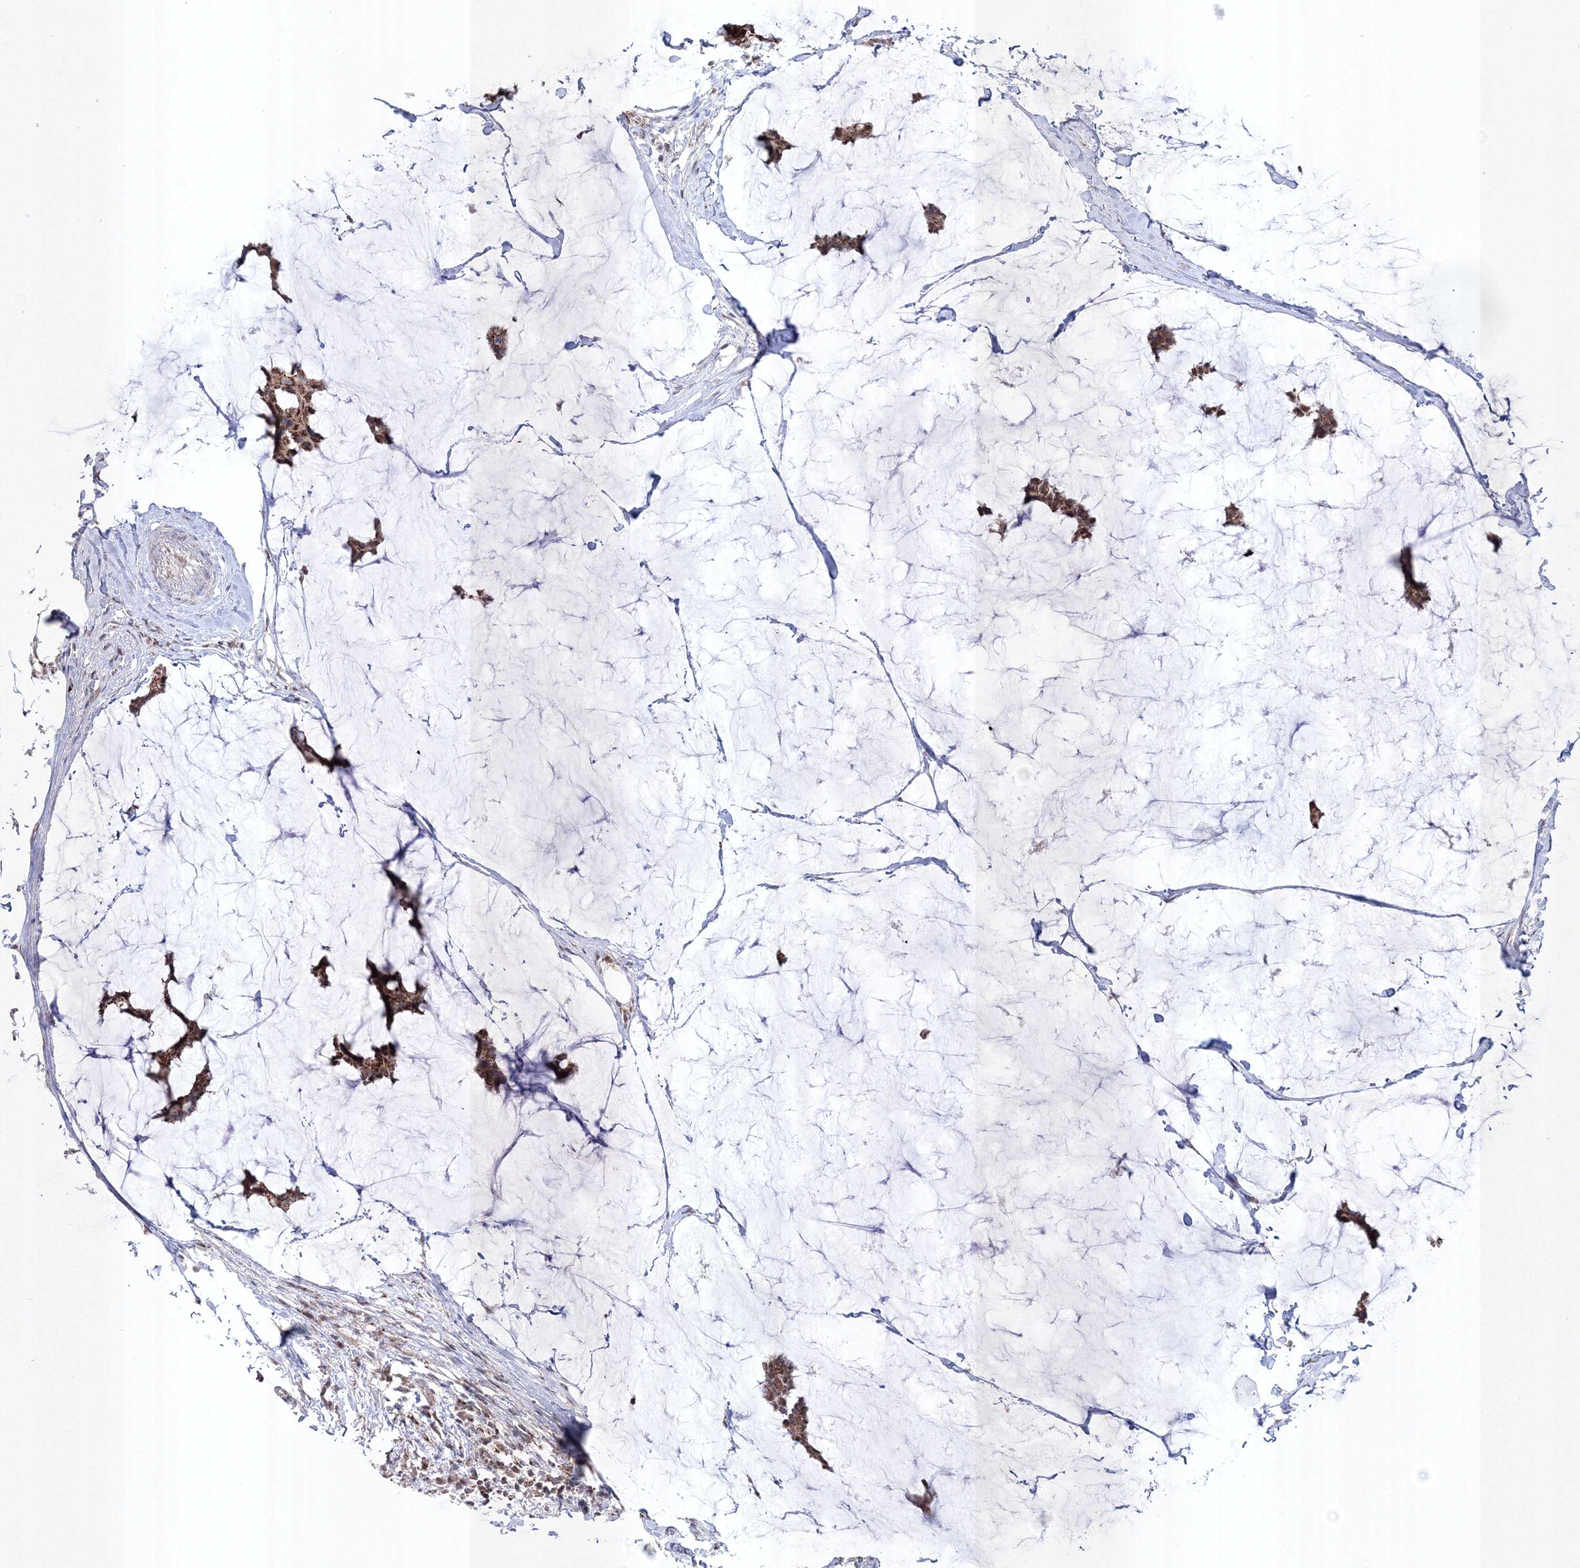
{"staining": {"intensity": "moderate", "quantity": ">75%", "location": "cytoplasmic/membranous"}, "tissue": "breast cancer", "cell_type": "Tumor cells", "image_type": "cancer", "snomed": [{"axis": "morphology", "description": "Duct carcinoma"}, {"axis": "topography", "description": "Breast"}], "caption": "A brown stain highlights moderate cytoplasmic/membranous staining of a protein in infiltrating ductal carcinoma (breast) tumor cells. Immunohistochemistry (ihc) stains the protein in brown and the nuclei are stained blue.", "gene": "GRSF1", "patient": {"sex": "female", "age": 93}}